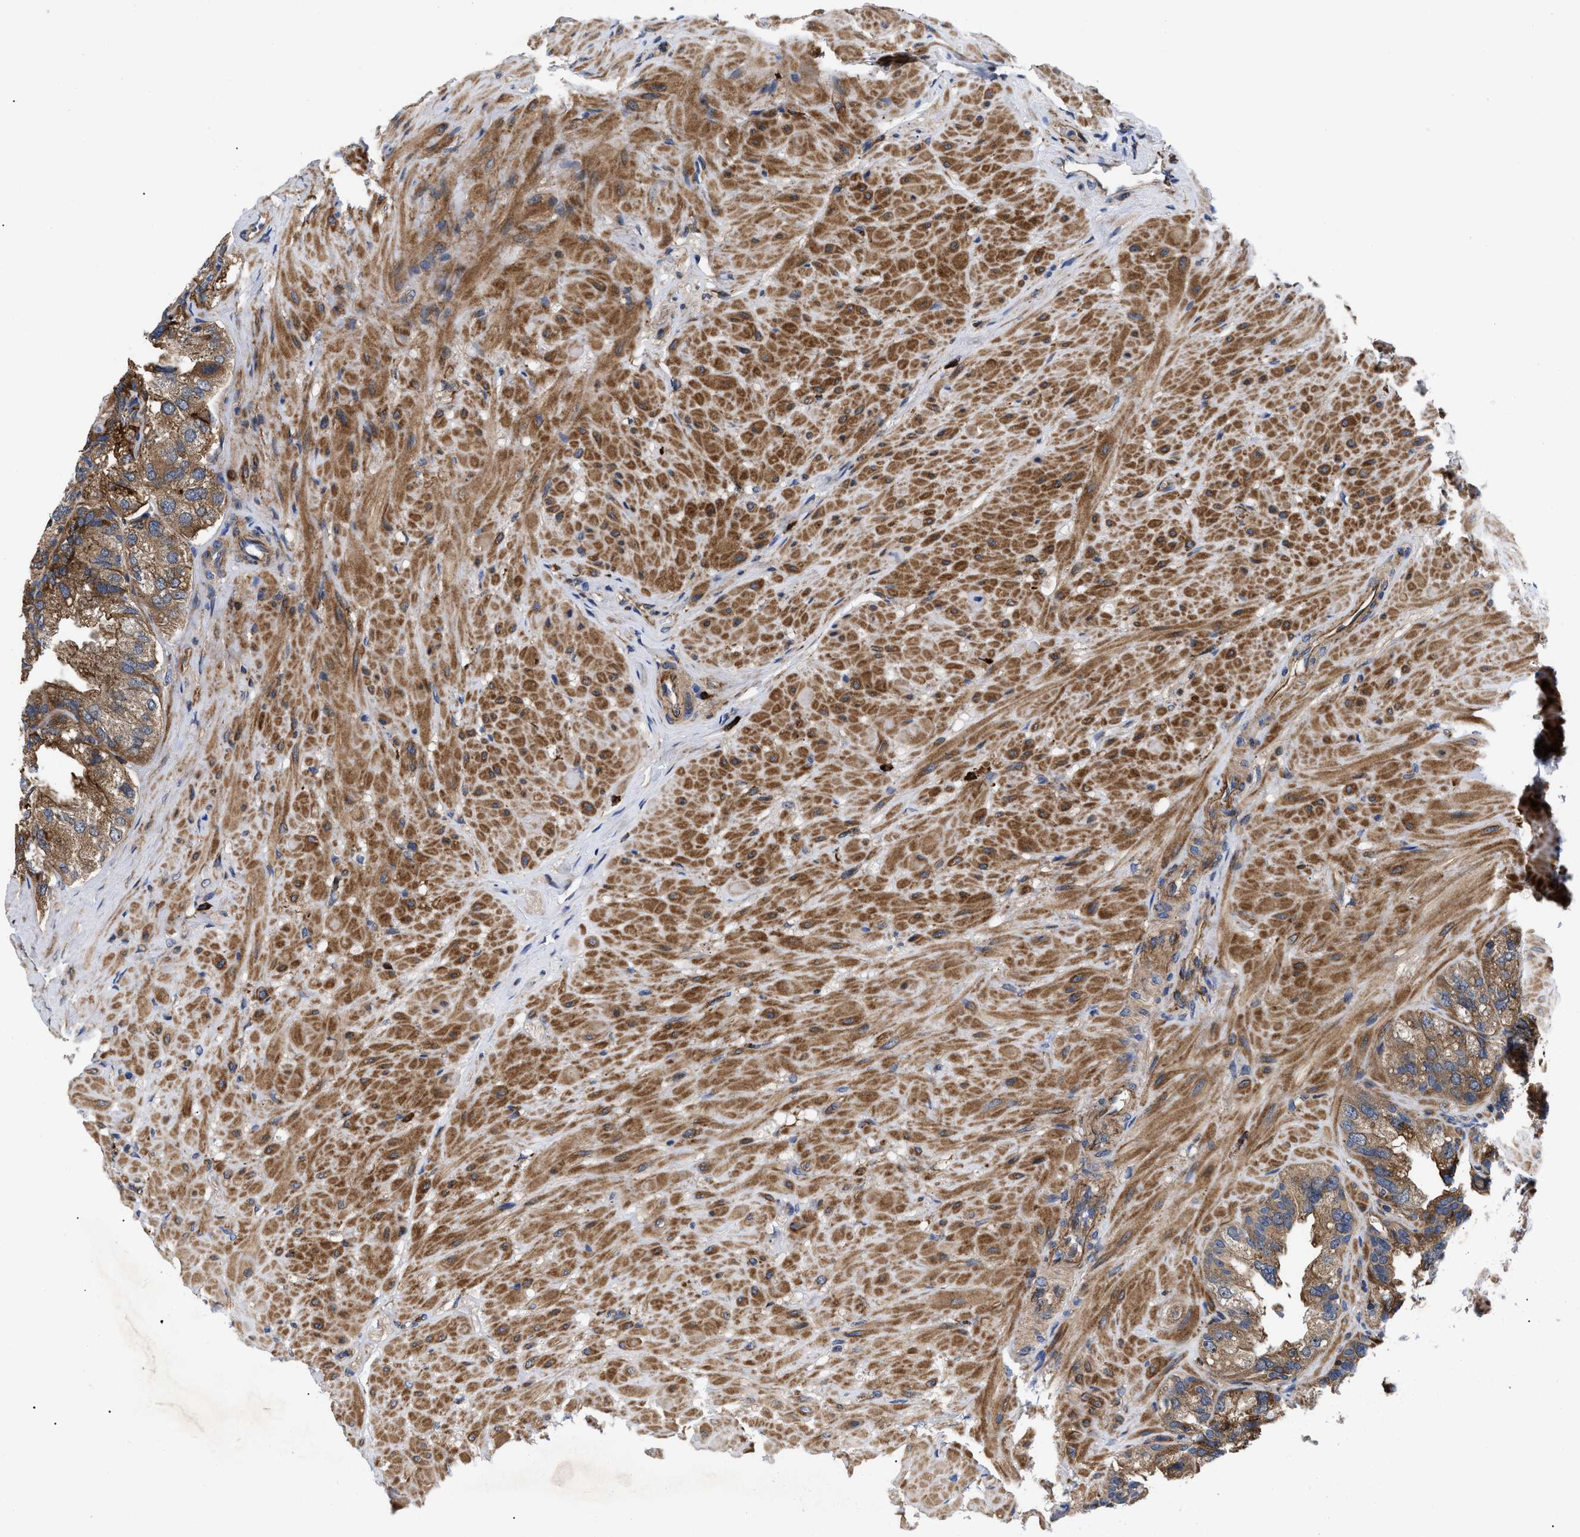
{"staining": {"intensity": "moderate", "quantity": ">75%", "location": "cytoplasmic/membranous"}, "tissue": "seminal vesicle", "cell_type": "Glandular cells", "image_type": "normal", "snomed": [{"axis": "morphology", "description": "Normal tissue, NOS"}, {"axis": "topography", "description": "Seminal veicle"}], "caption": "An image showing moderate cytoplasmic/membranous expression in about >75% of glandular cells in normal seminal vesicle, as visualized by brown immunohistochemical staining.", "gene": "SPAST", "patient": {"sex": "male", "age": 68}}